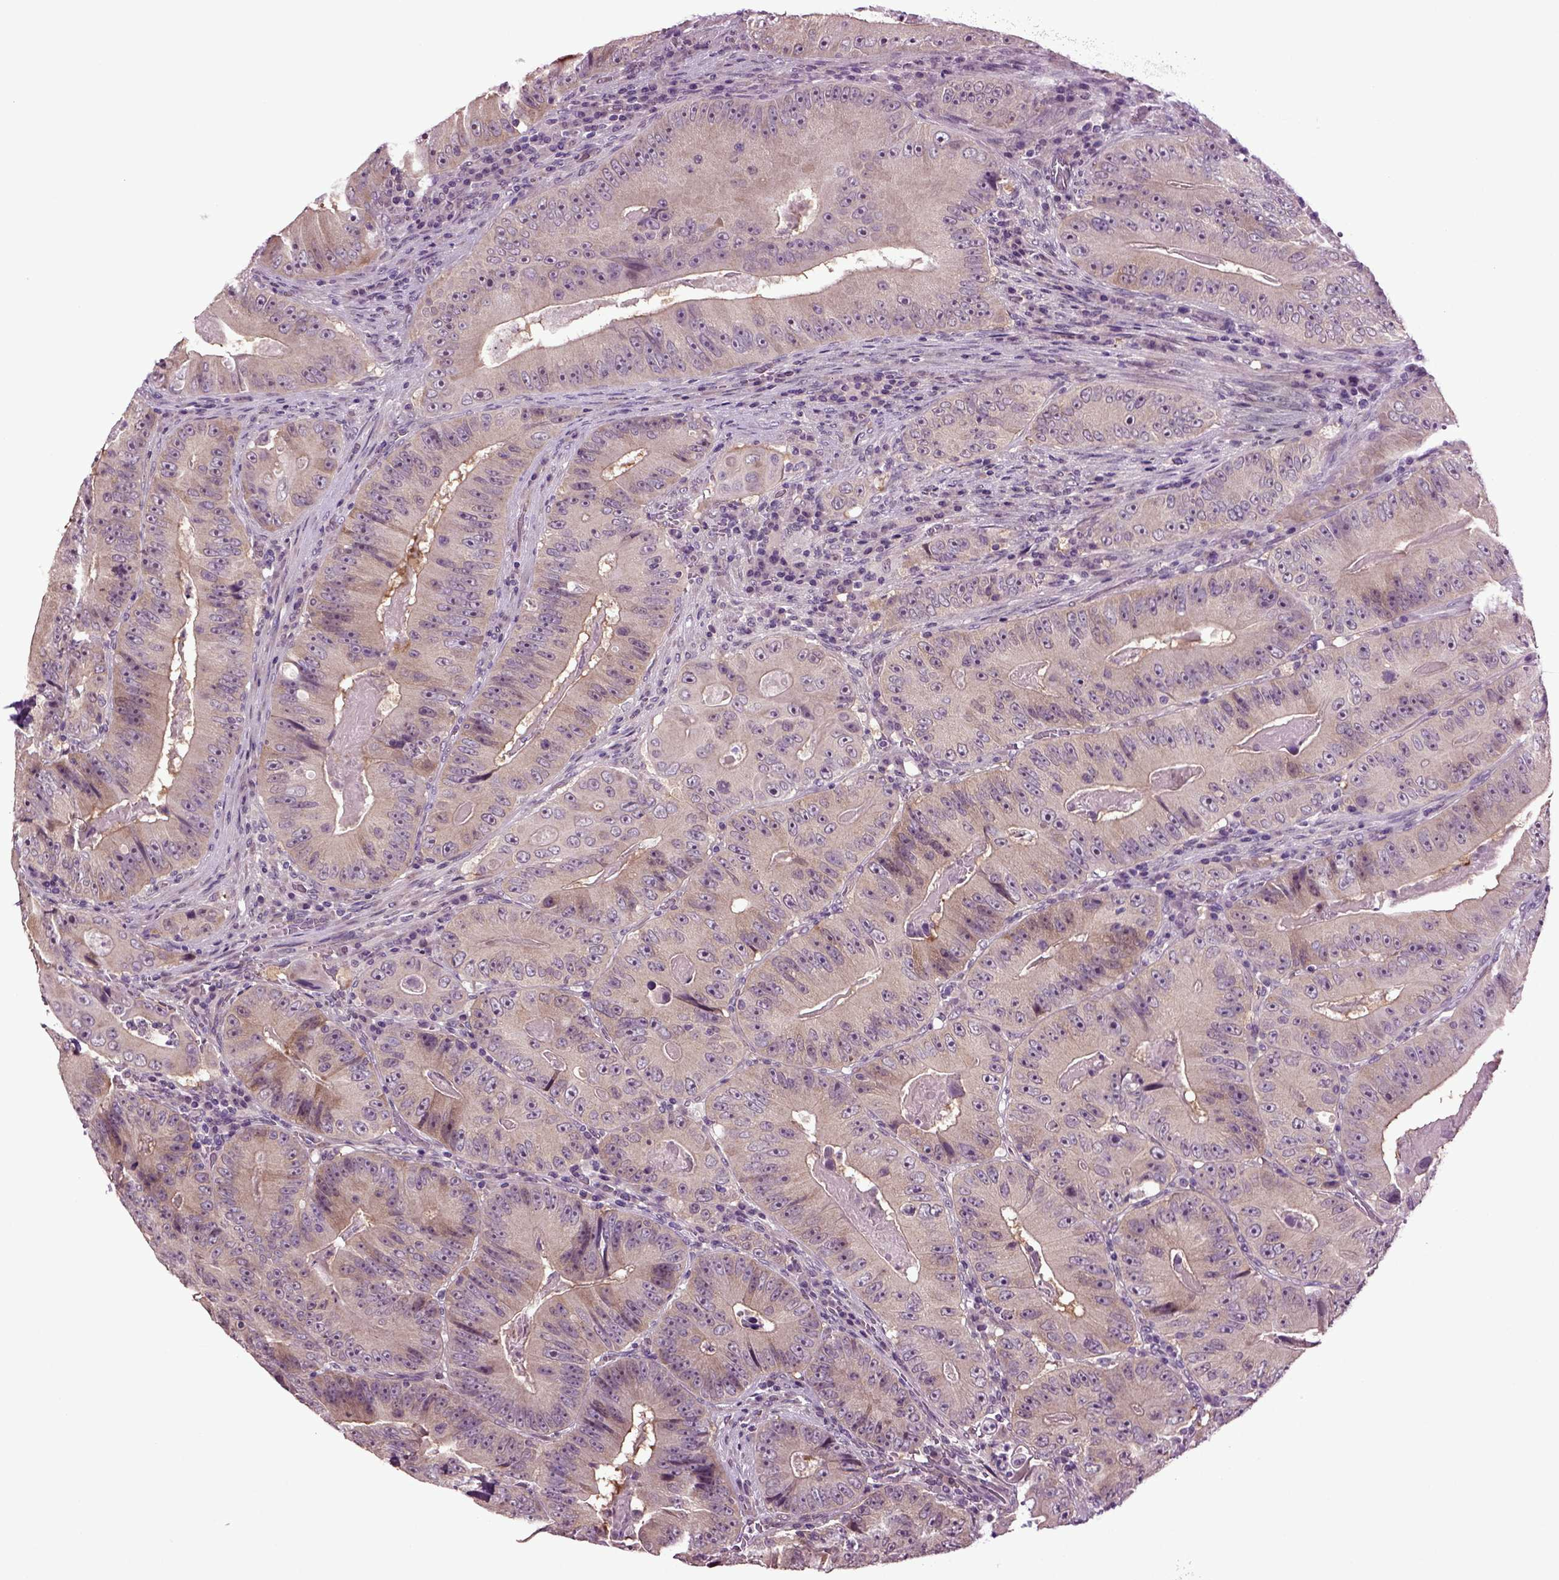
{"staining": {"intensity": "weak", "quantity": "<25%", "location": "cytoplasmic/membranous"}, "tissue": "colorectal cancer", "cell_type": "Tumor cells", "image_type": "cancer", "snomed": [{"axis": "morphology", "description": "Adenocarcinoma, NOS"}, {"axis": "topography", "description": "Colon"}], "caption": "Immunohistochemistry of human adenocarcinoma (colorectal) shows no staining in tumor cells. The staining was performed using DAB to visualize the protein expression in brown, while the nuclei were stained in blue with hematoxylin (Magnification: 20x).", "gene": "PLCH2", "patient": {"sex": "female", "age": 86}}